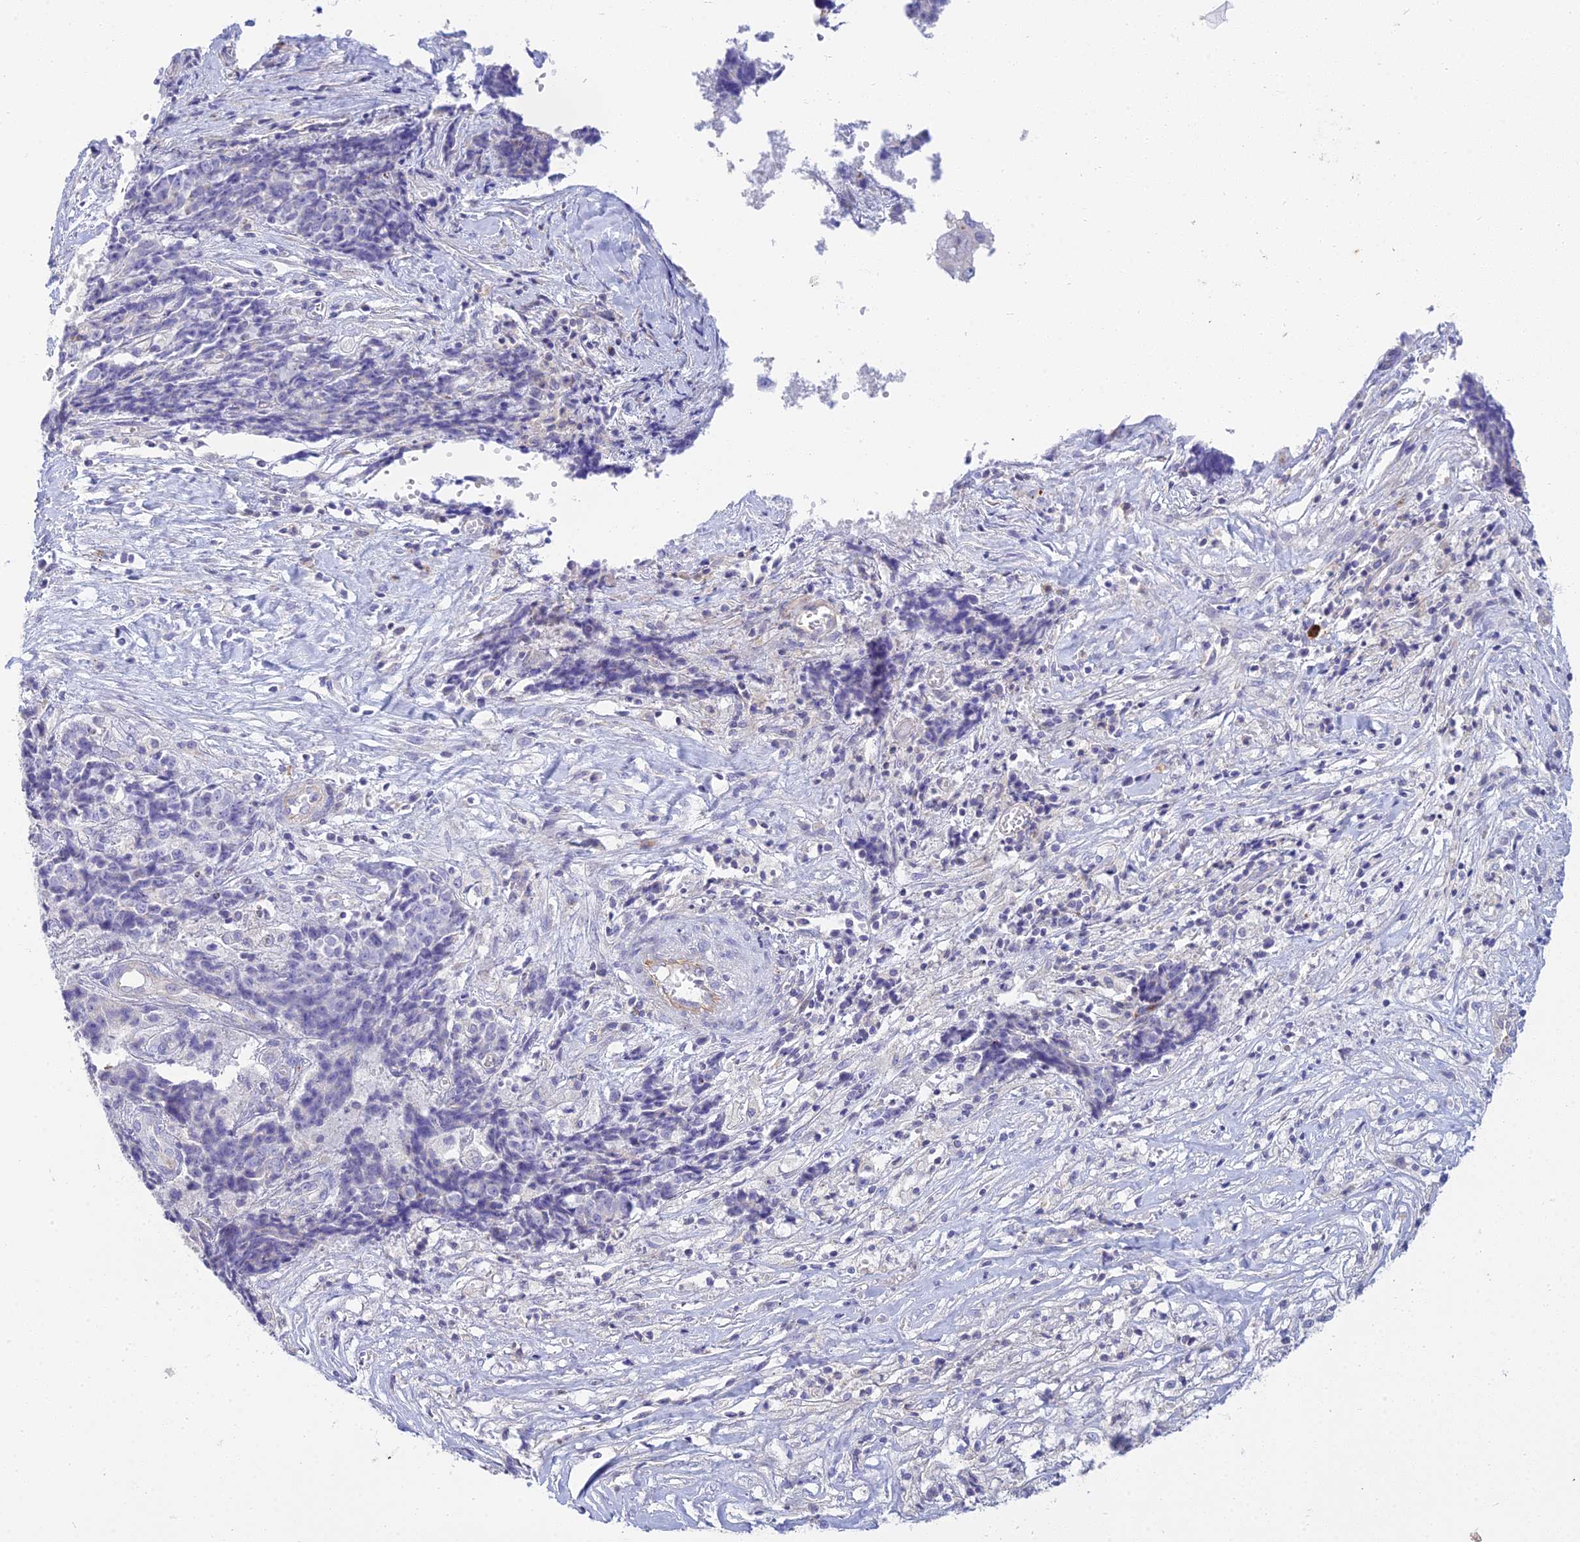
{"staining": {"intensity": "negative", "quantity": "none", "location": "none"}, "tissue": "ovarian cancer", "cell_type": "Tumor cells", "image_type": "cancer", "snomed": [{"axis": "morphology", "description": "Carcinoma, endometroid"}, {"axis": "topography", "description": "Ovary"}], "caption": "High magnification brightfield microscopy of ovarian cancer (endometroid carcinoma) stained with DAB (brown) and counterstained with hematoxylin (blue): tumor cells show no significant expression. Nuclei are stained in blue.", "gene": "SMIM24", "patient": {"sex": "female", "age": 42}}